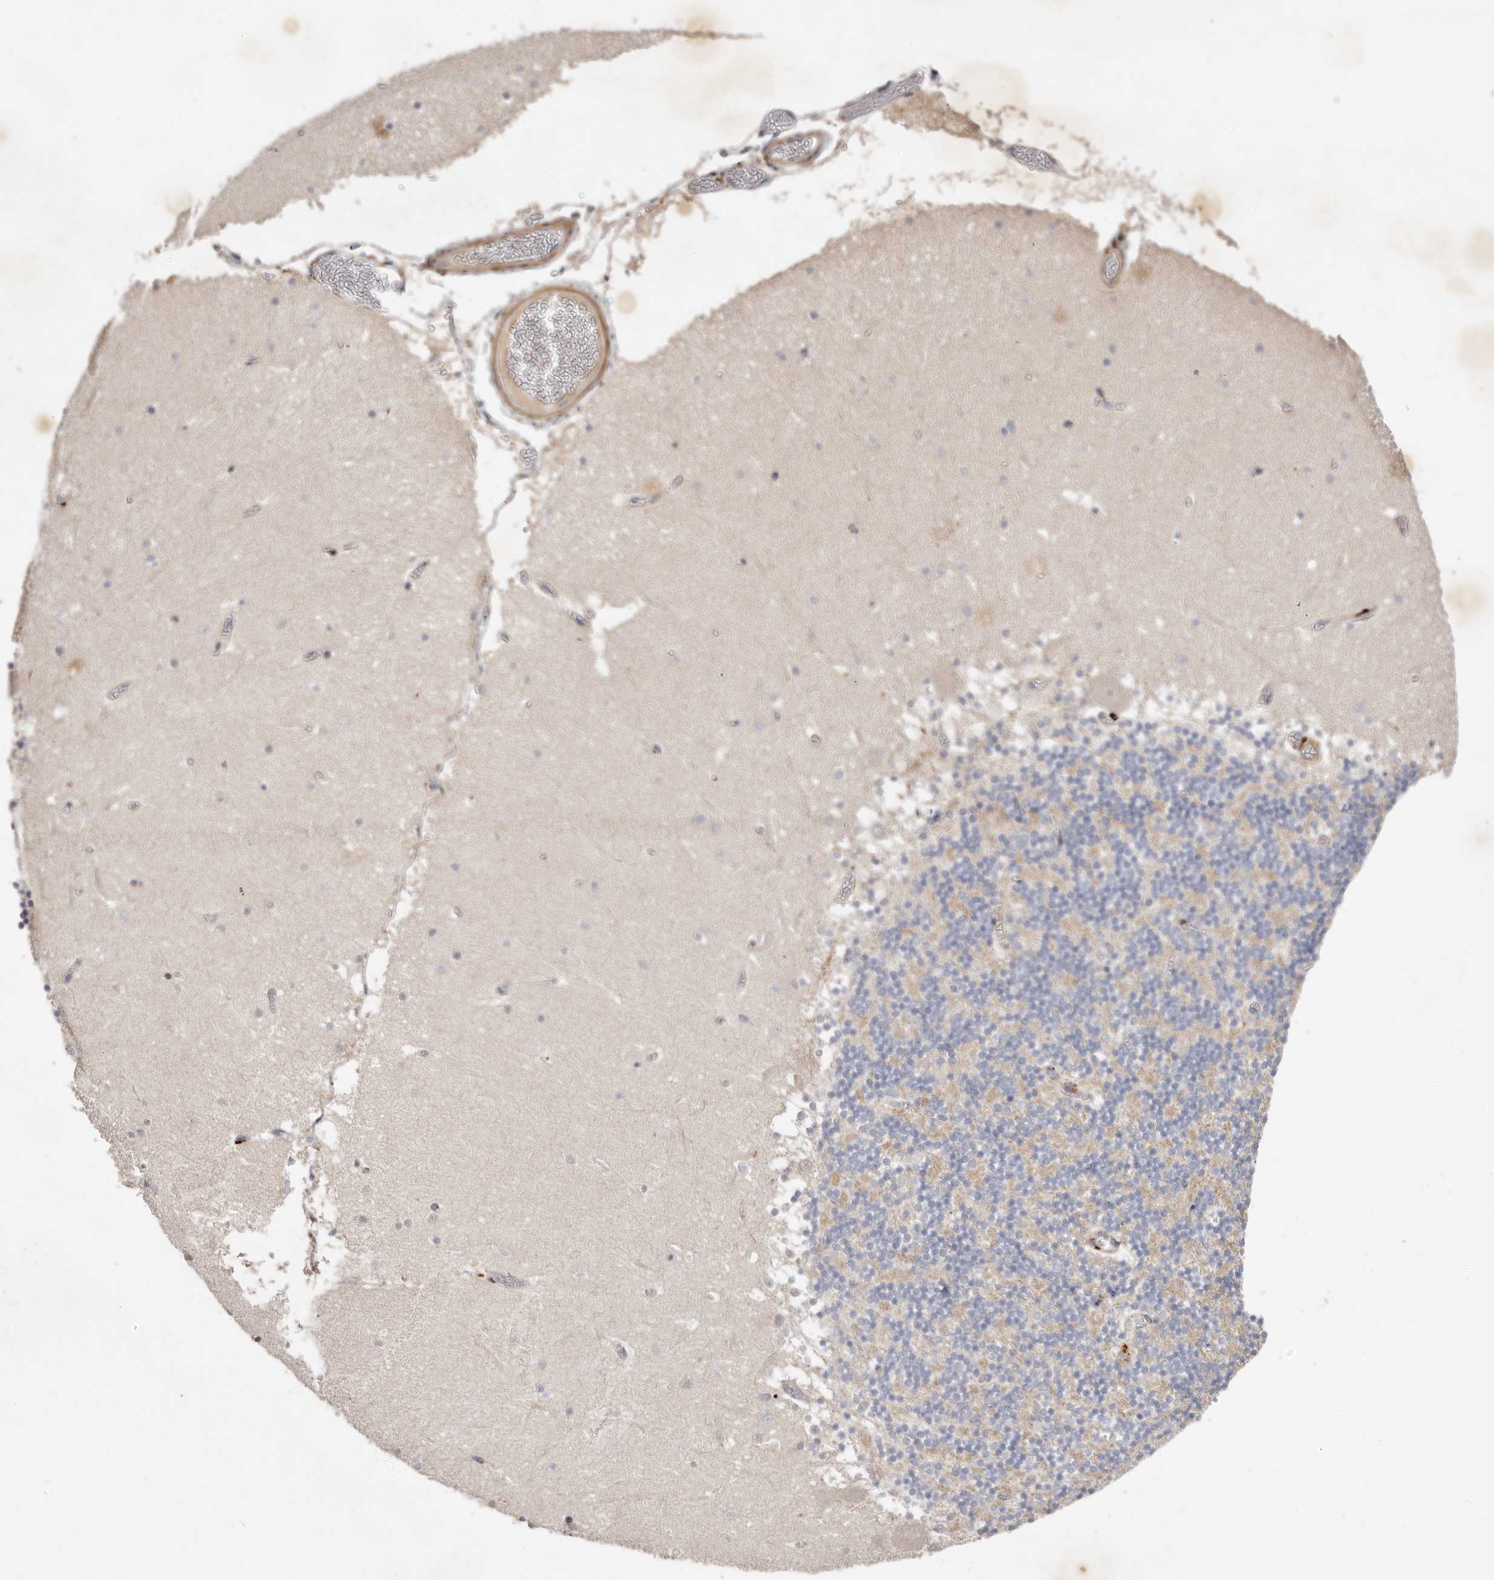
{"staining": {"intensity": "negative", "quantity": "none", "location": "none"}, "tissue": "cerebellum", "cell_type": "Cells in granular layer", "image_type": "normal", "snomed": [{"axis": "morphology", "description": "Normal tissue, NOS"}, {"axis": "topography", "description": "Cerebellum"}], "caption": "Micrograph shows no significant protein positivity in cells in granular layer of normal cerebellum.", "gene": "ADAMTS9", "patient": {"sex": "female", "age": 28}}